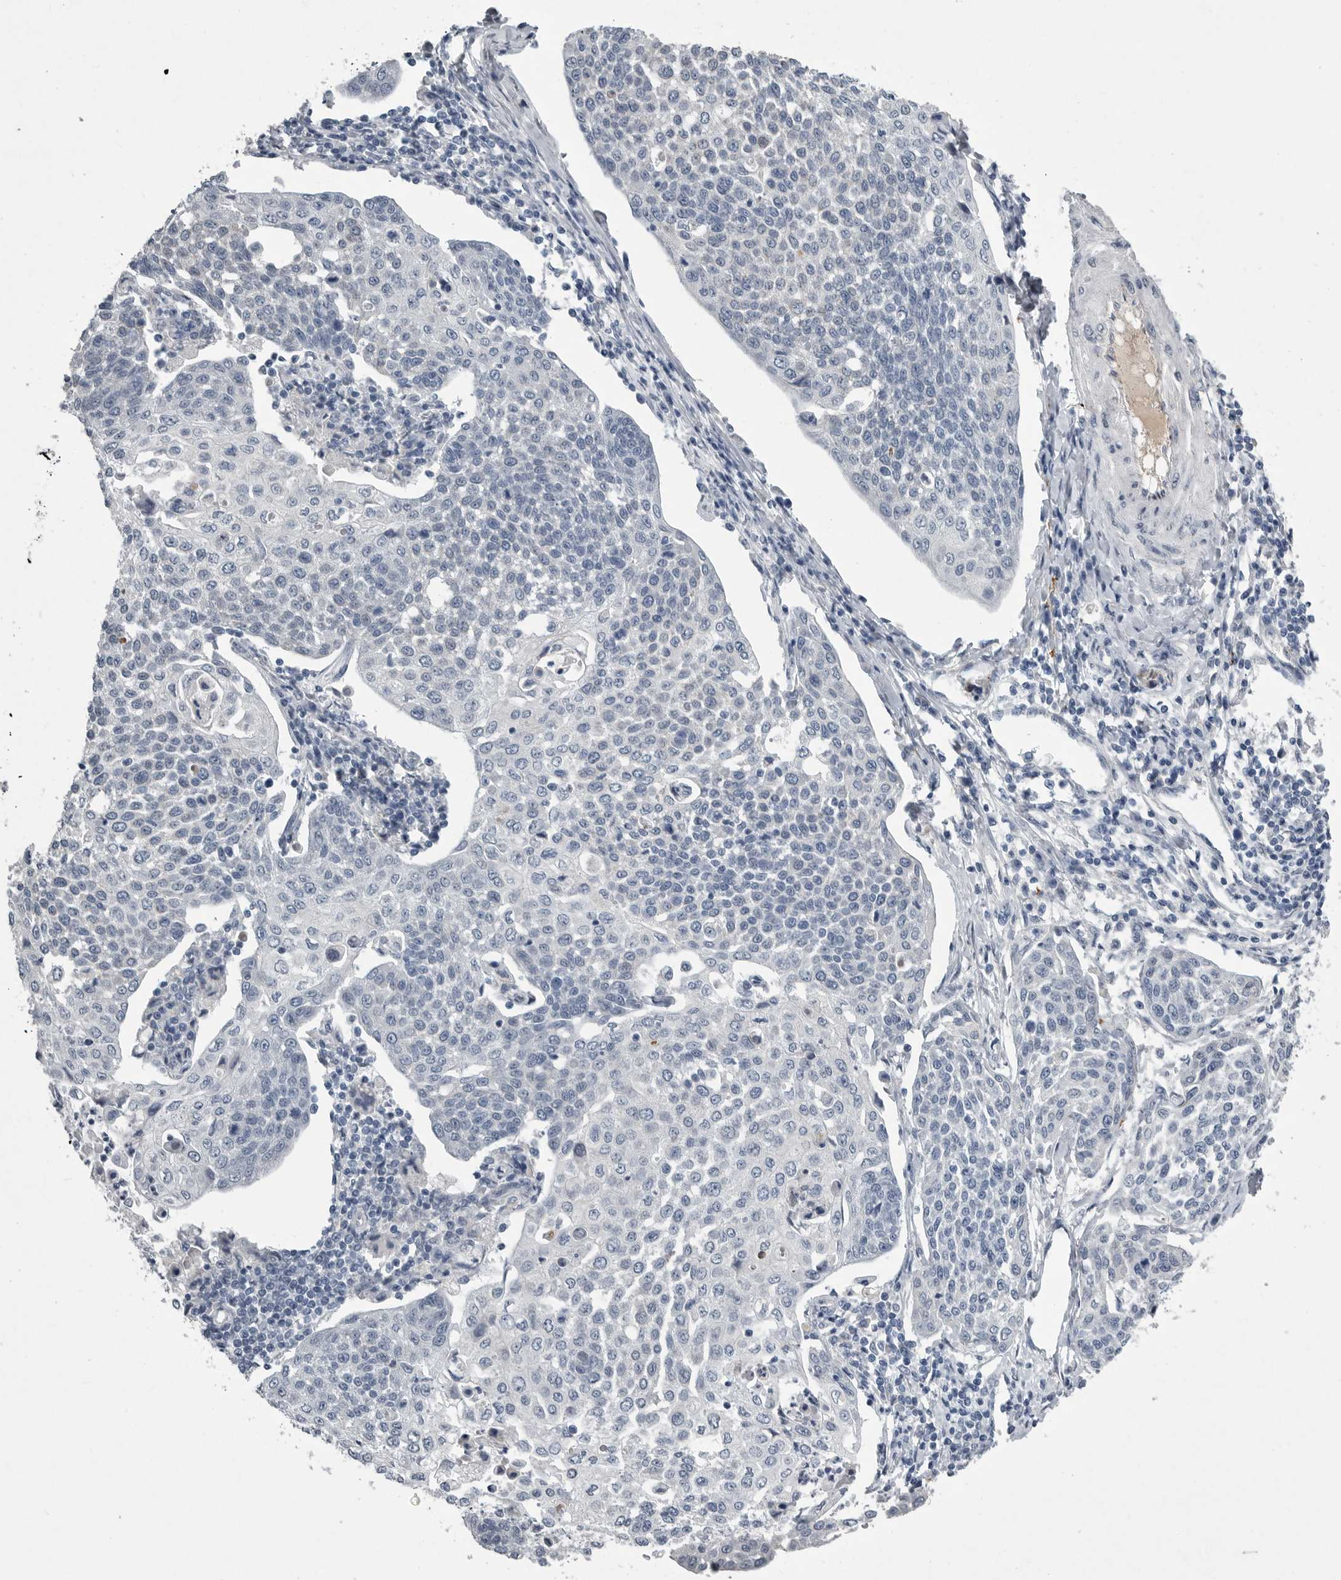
{"staining": {"intensity": "negative", "quantity": "none", "location": "none"}, "tissue": "cervical cancer", "cell_type": "Tumor cells", "image_type": "cancer", "snomed": [{"axis": "morphology", "description": "Squamous cell carcinoma, NOS"}, {"axis": "topography", "description": "Cervix"}], "caption": "Immunohistochemistry image of neoplastic tissue: cervical cancer (squamous cell carcinoma) stained with DAB reveals no significant protein expression in tumor cells.", "gene": "CRP", "patient": {"sex": "female", "age": 34}}